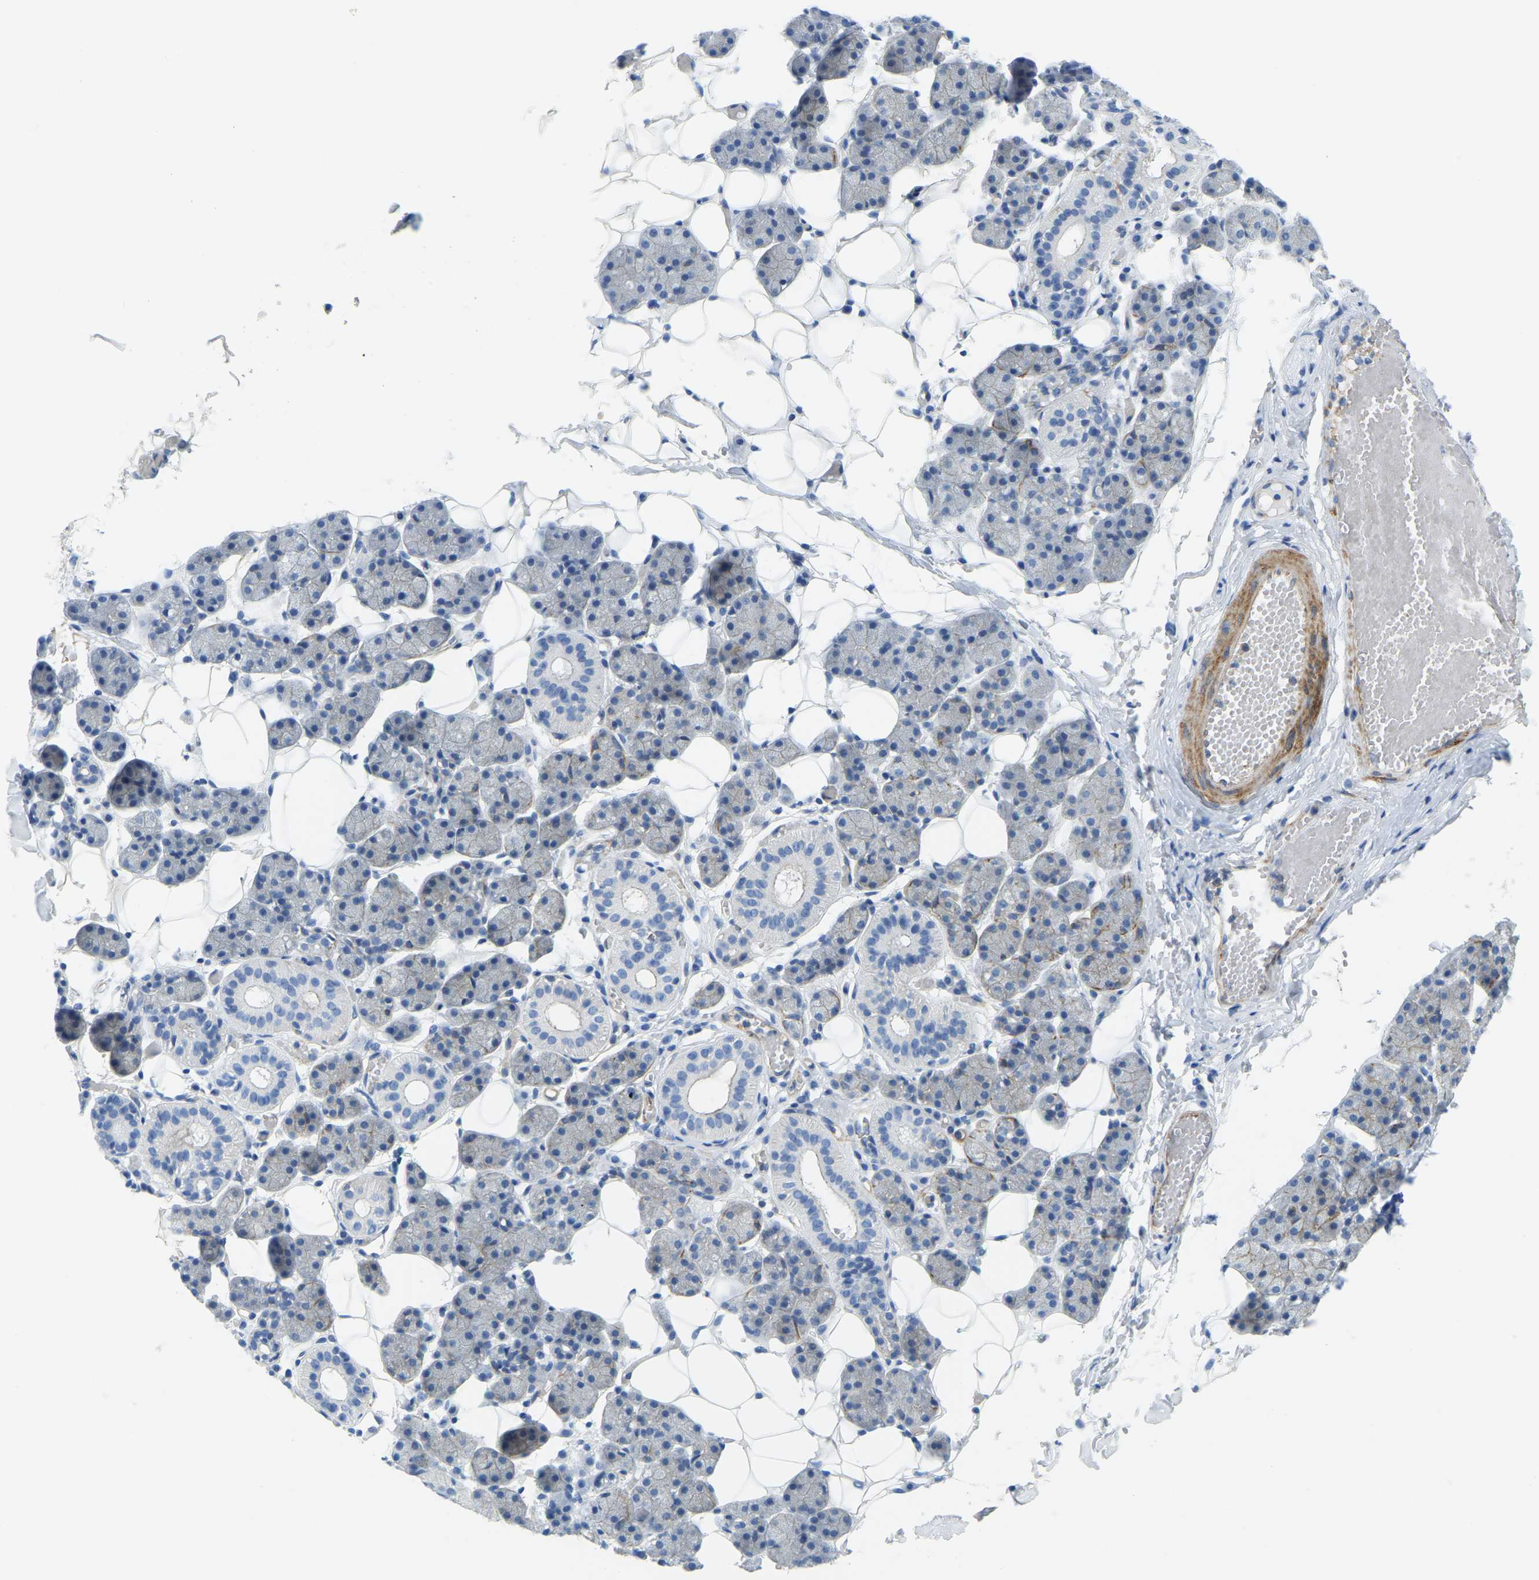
{"staining": {"intensity": "negative", "quantity": "none", "location": "none"}, "tissue": "salivary gland", "cell_type": "Glandular cells", "image_type": "normal", "snomed": [{"axis": "morphology", "description": "Normal tissue, NOS"}, {"axis": "topography", "description": "Salivary gland"}], "caption": "Salivary gland stained for a protein using immunohistochemistry (IHC) shows no positivity glandular cells.", "gene": "MYL3", "patient": {"sex": "female", "age": 33}}